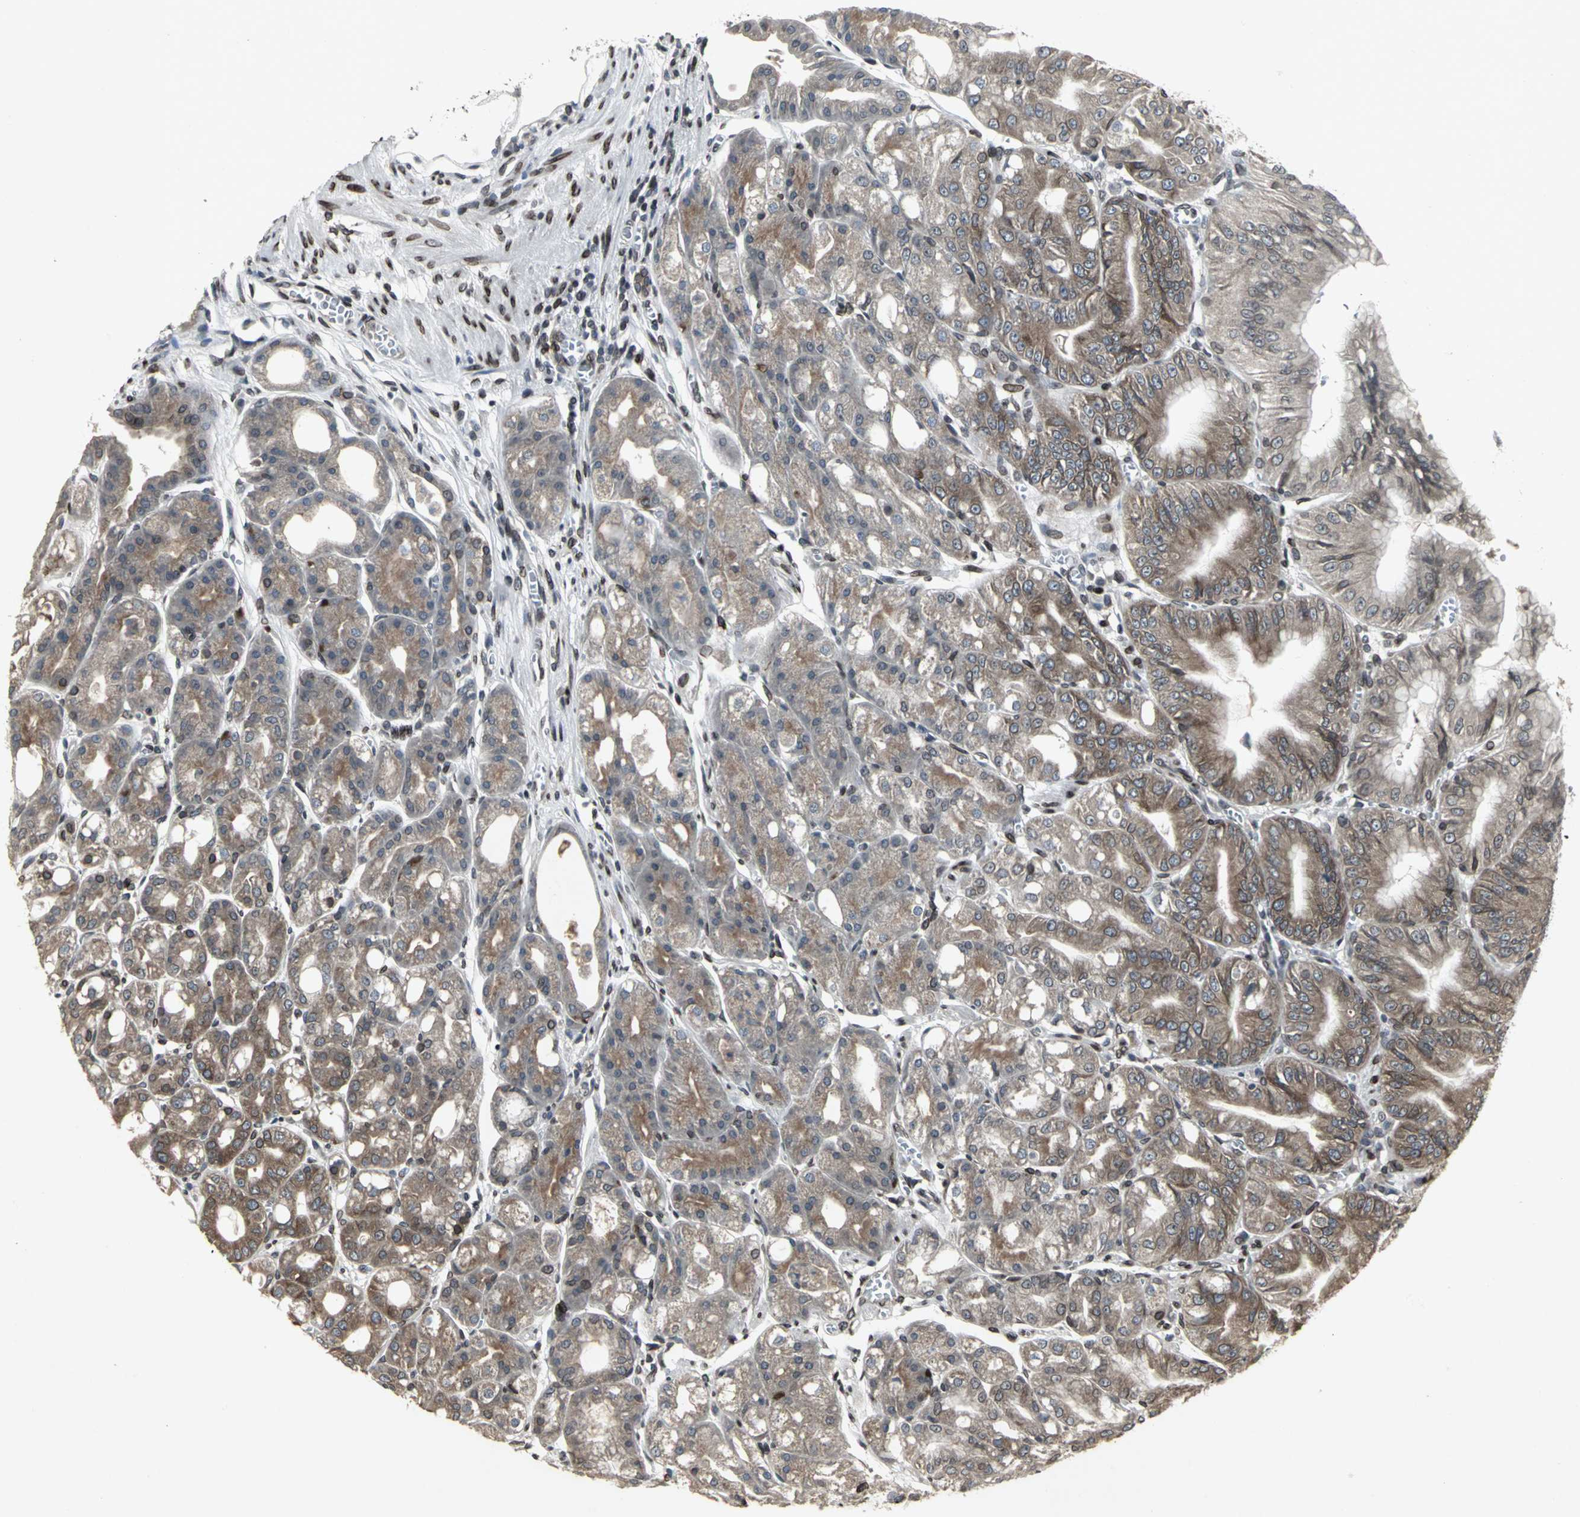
{"staining": {"intensity": "moderate", "quantity": ">75%", "location": "cytoplasmic/membranous,nuclear"}, "tissue": "stomach", "cell_type": "Glandular cells", "image_type": "normal", "snomed": [{"axis": "morphology", "description": "Normal tissue, NOS"}, {"axis": "topography", "description": "Stomach, lower"}], "caption": "A brown stain highlights moderate cytoplasmic/membranous,nuclear positivity of a protein in glandular cells of benign human stomach.", "gene": "SH2B3", "patient": {"sex": "male", "age": 71}}